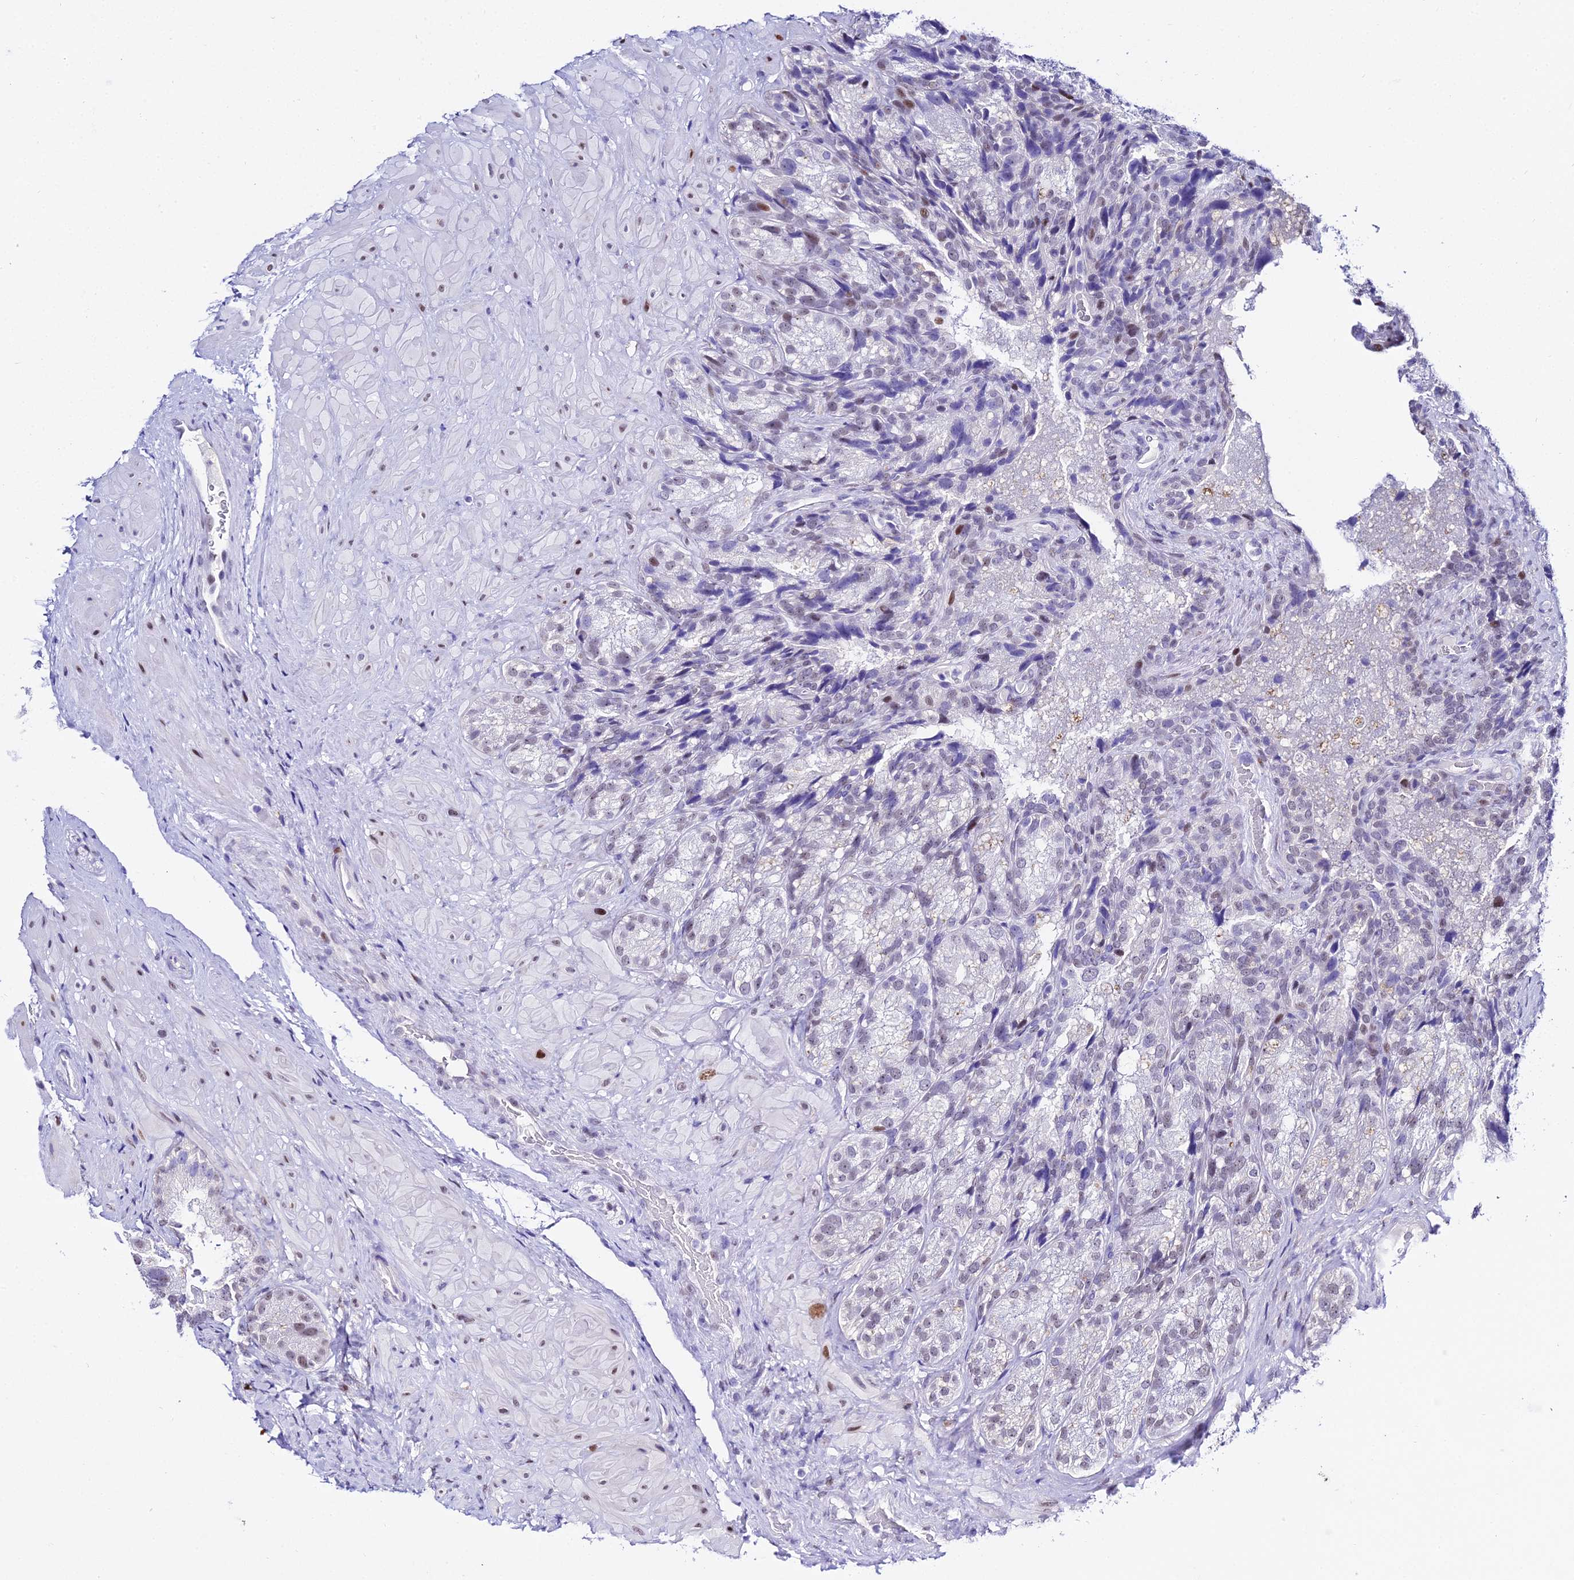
{"staining": {"intensity": "moderate", "quantity": "<25%", "location": "nuclear"}, "tissue": "seminal vesicle", "cell_type": "Glandular cells", "image_type": "normal", "snomed": [{"axis": "morphology", "description": "Normal tissue, NOS"}, {"axis": "topography", "description": "Seminal veicle"}], "caption": "Seminal vesicle stained with immunohistochemistry (IHC) shows moderate nuclear staining in about <25% of glandular cells.", "gene": "POFUT2", "patient": {"sex": "male", "age": 58}}